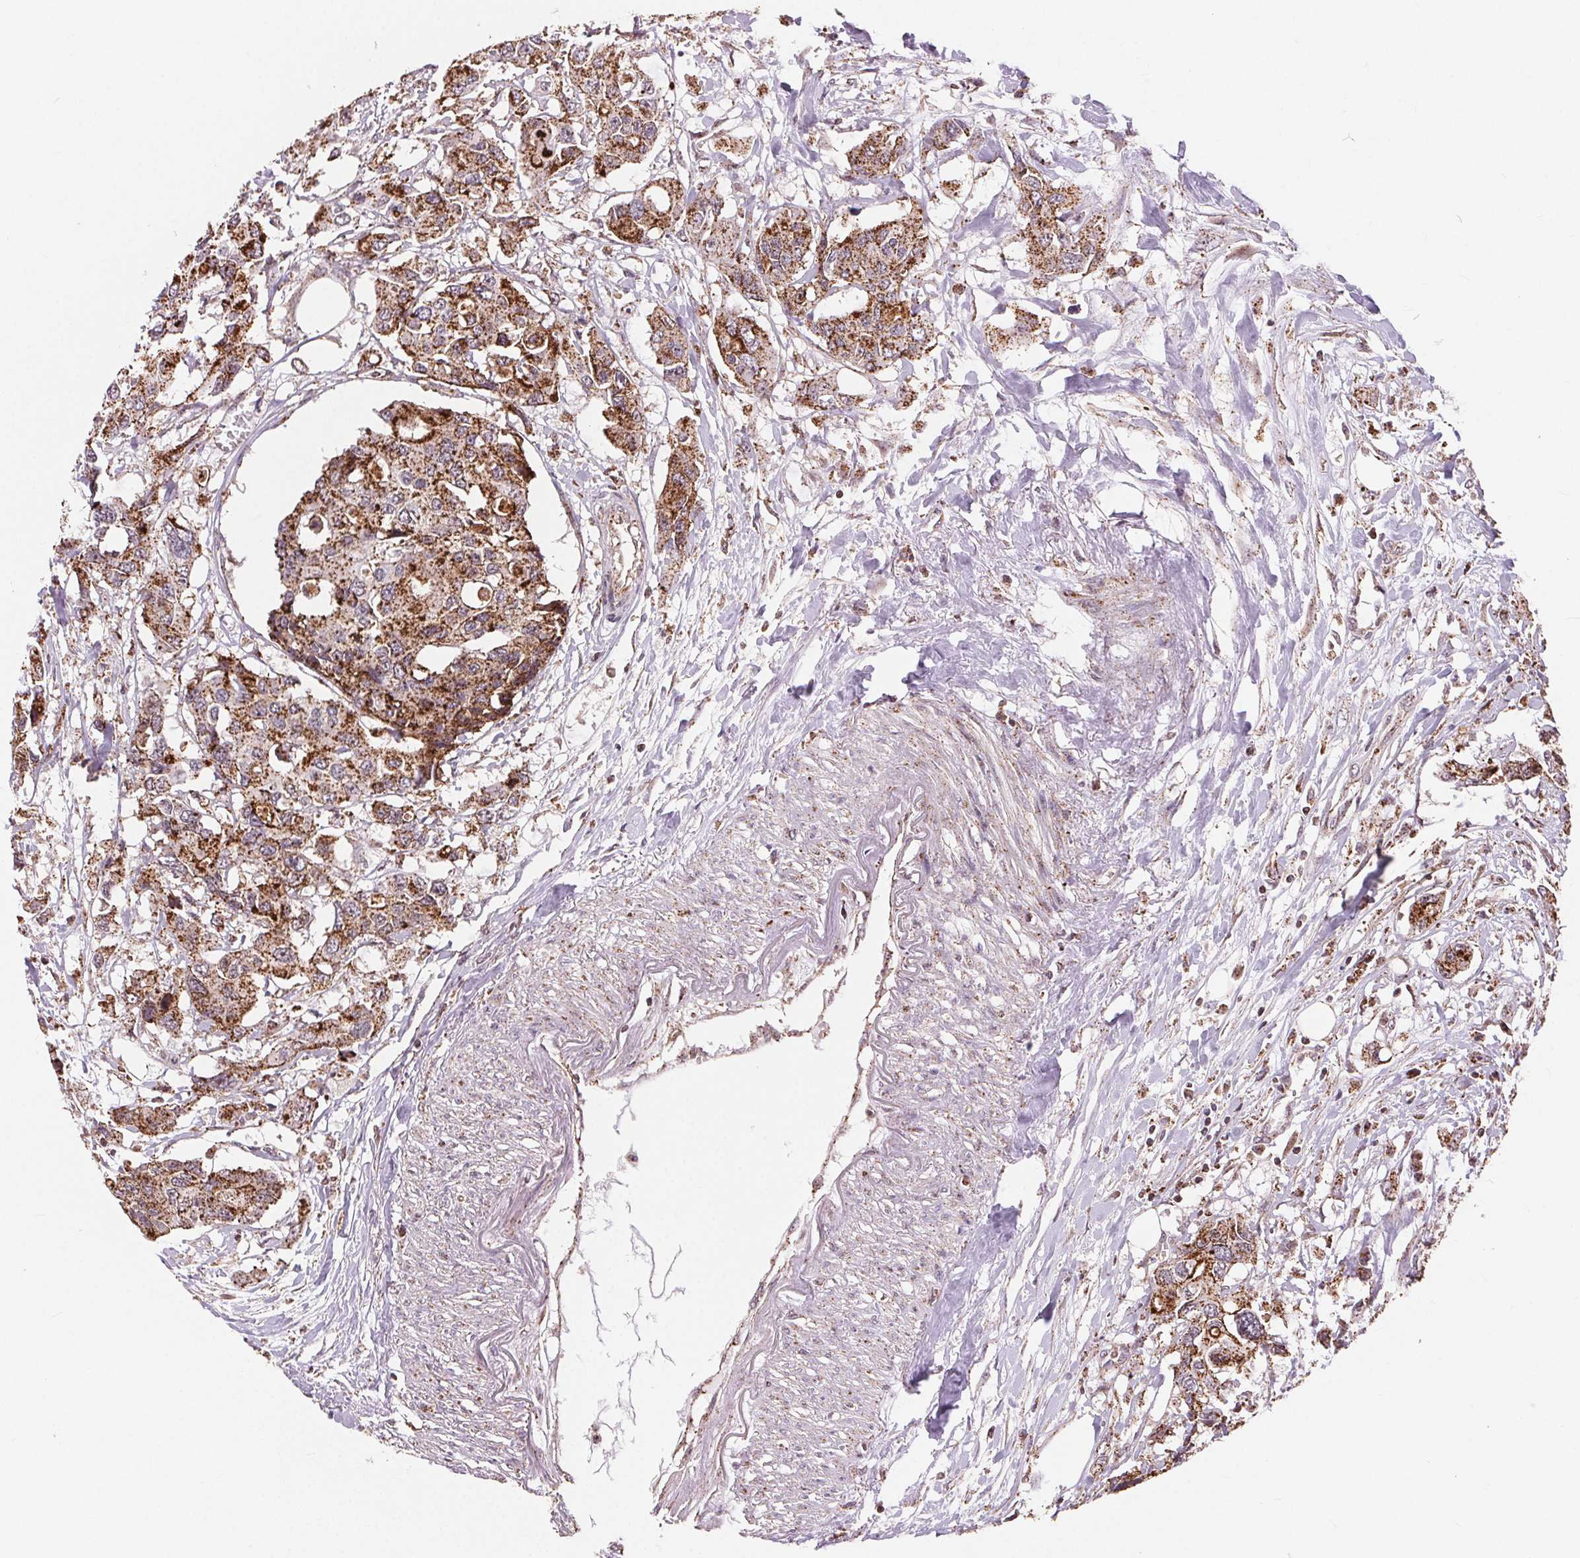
{"staining": {"intensity": "strong", "quantity": ">75%", "location": "cytoplasmic/membranous"}, "tissue": "colorectal cancer", "cell_type": "Tumor cells", "image_type": "cancer", "snomed": [{"axis": "morphology", "description": "Adenocarcinoma, NOS"}, {"axis": "topography", "description": "Colon"}], "caption": "High-power microscopy captured an immunohistochemistry (IHC) histopathology image of colorectal adenocarcinoma, revealing strong cytoplasmic/membranous positivity in approximately >75% of tumor cells.", "gene": "CHMP4B", "patient": {"sex": "male", "age": 77}}